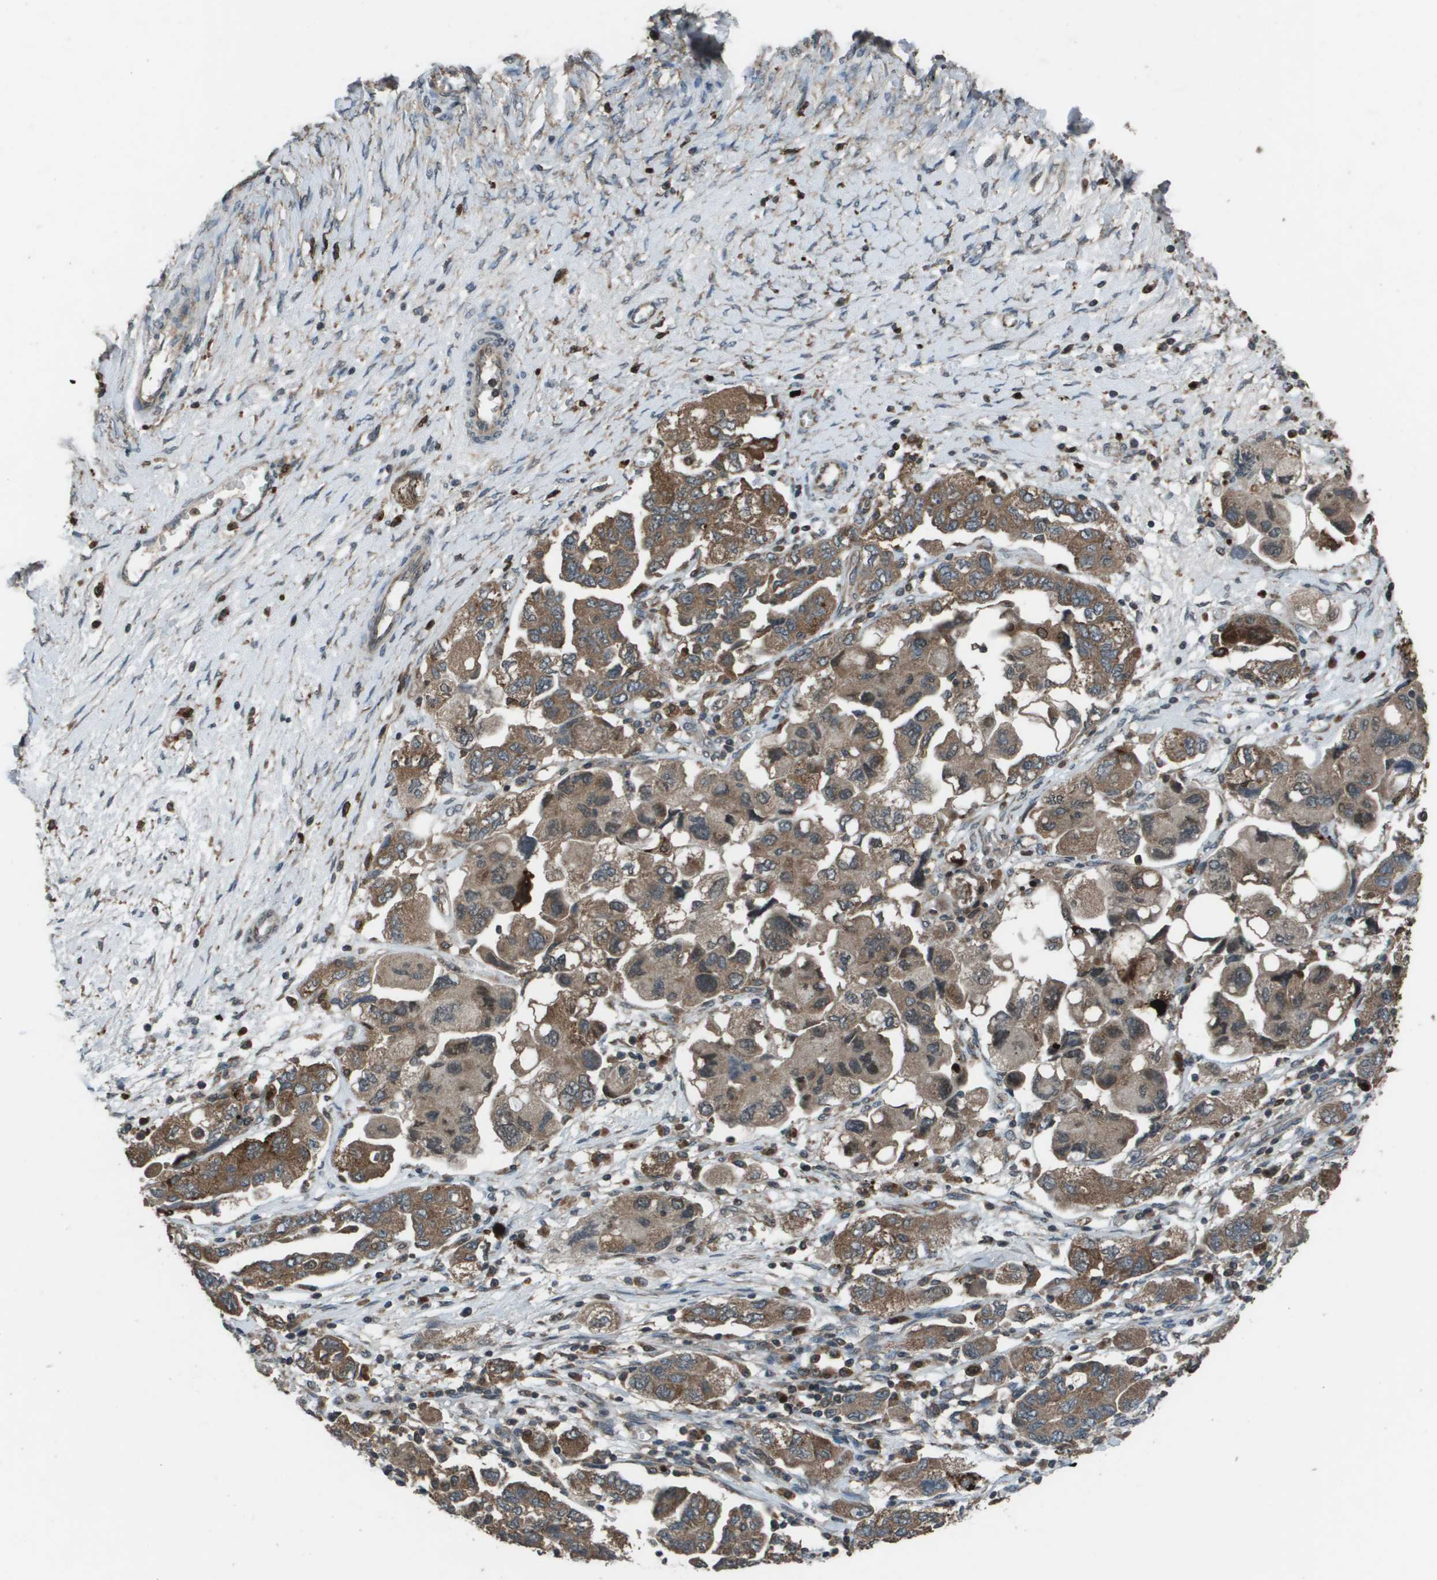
{"staining": {"intensity": "moderate", "quantity": ">75%", "location": "cytoplasmic/membranous"}, "tissue": "ovarian cancer", "cell_type": "Tumor cells", "image_type": "cancer", "snomed": [{"axis": "morphology", "description": "Carcinoma, NOS"}, {"axis": "morphology", "description": "Cystadenocarcinoma, serous, NOS"}, {"axis": "topography", "description": "Ovary"}], "caption": "The photomicrograph demonstrates staining of serous cystadenocarcinoma (ovarian), revealing moderate cytoplasmic/membranous protein expression (brown color) within tumor cells.", "gene": "GOSR2", "patient": {"sex": "female", "age": 69}}